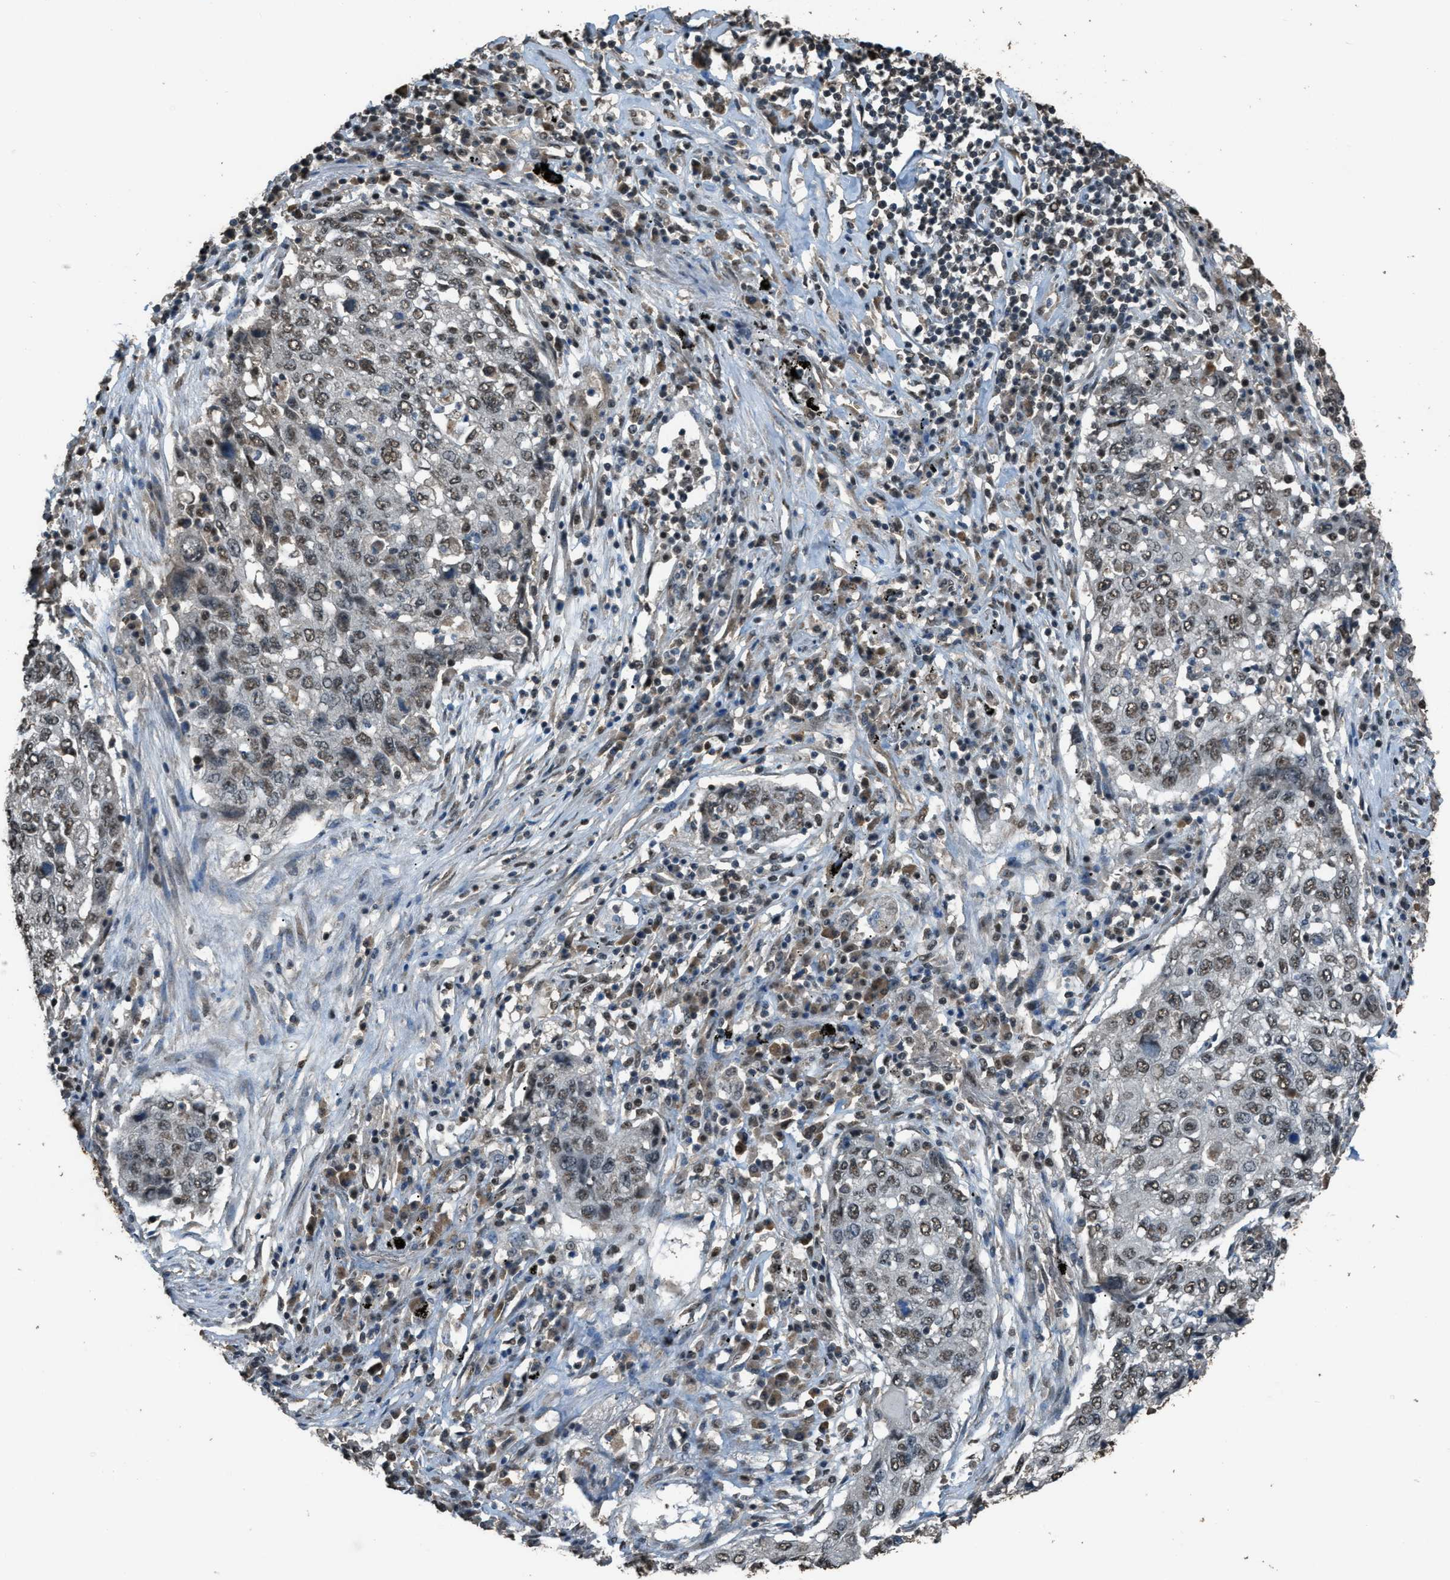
{"staining": {"intensity": "weak", "quantity": ">75%", "location": "nuclear"}, "tissue": "lung cancer", "cell_type": "Tumor cells", "image_type": "cancer", "snomed": [{"axis": "morphology", "description": "Squamous cell carcinoma, NOS"}, {"axis": "topography", "description": "Lung"}], "caption": "Immunohistochemistry of lung cancer shows low levels of weak nuclear positivity in about >75% of tumor cells. (brown staining indicates protein expression, while blue staining denotes nuclei).", "gene": "SERTAD2", "patient": {"sex": "female", "age": 63}}